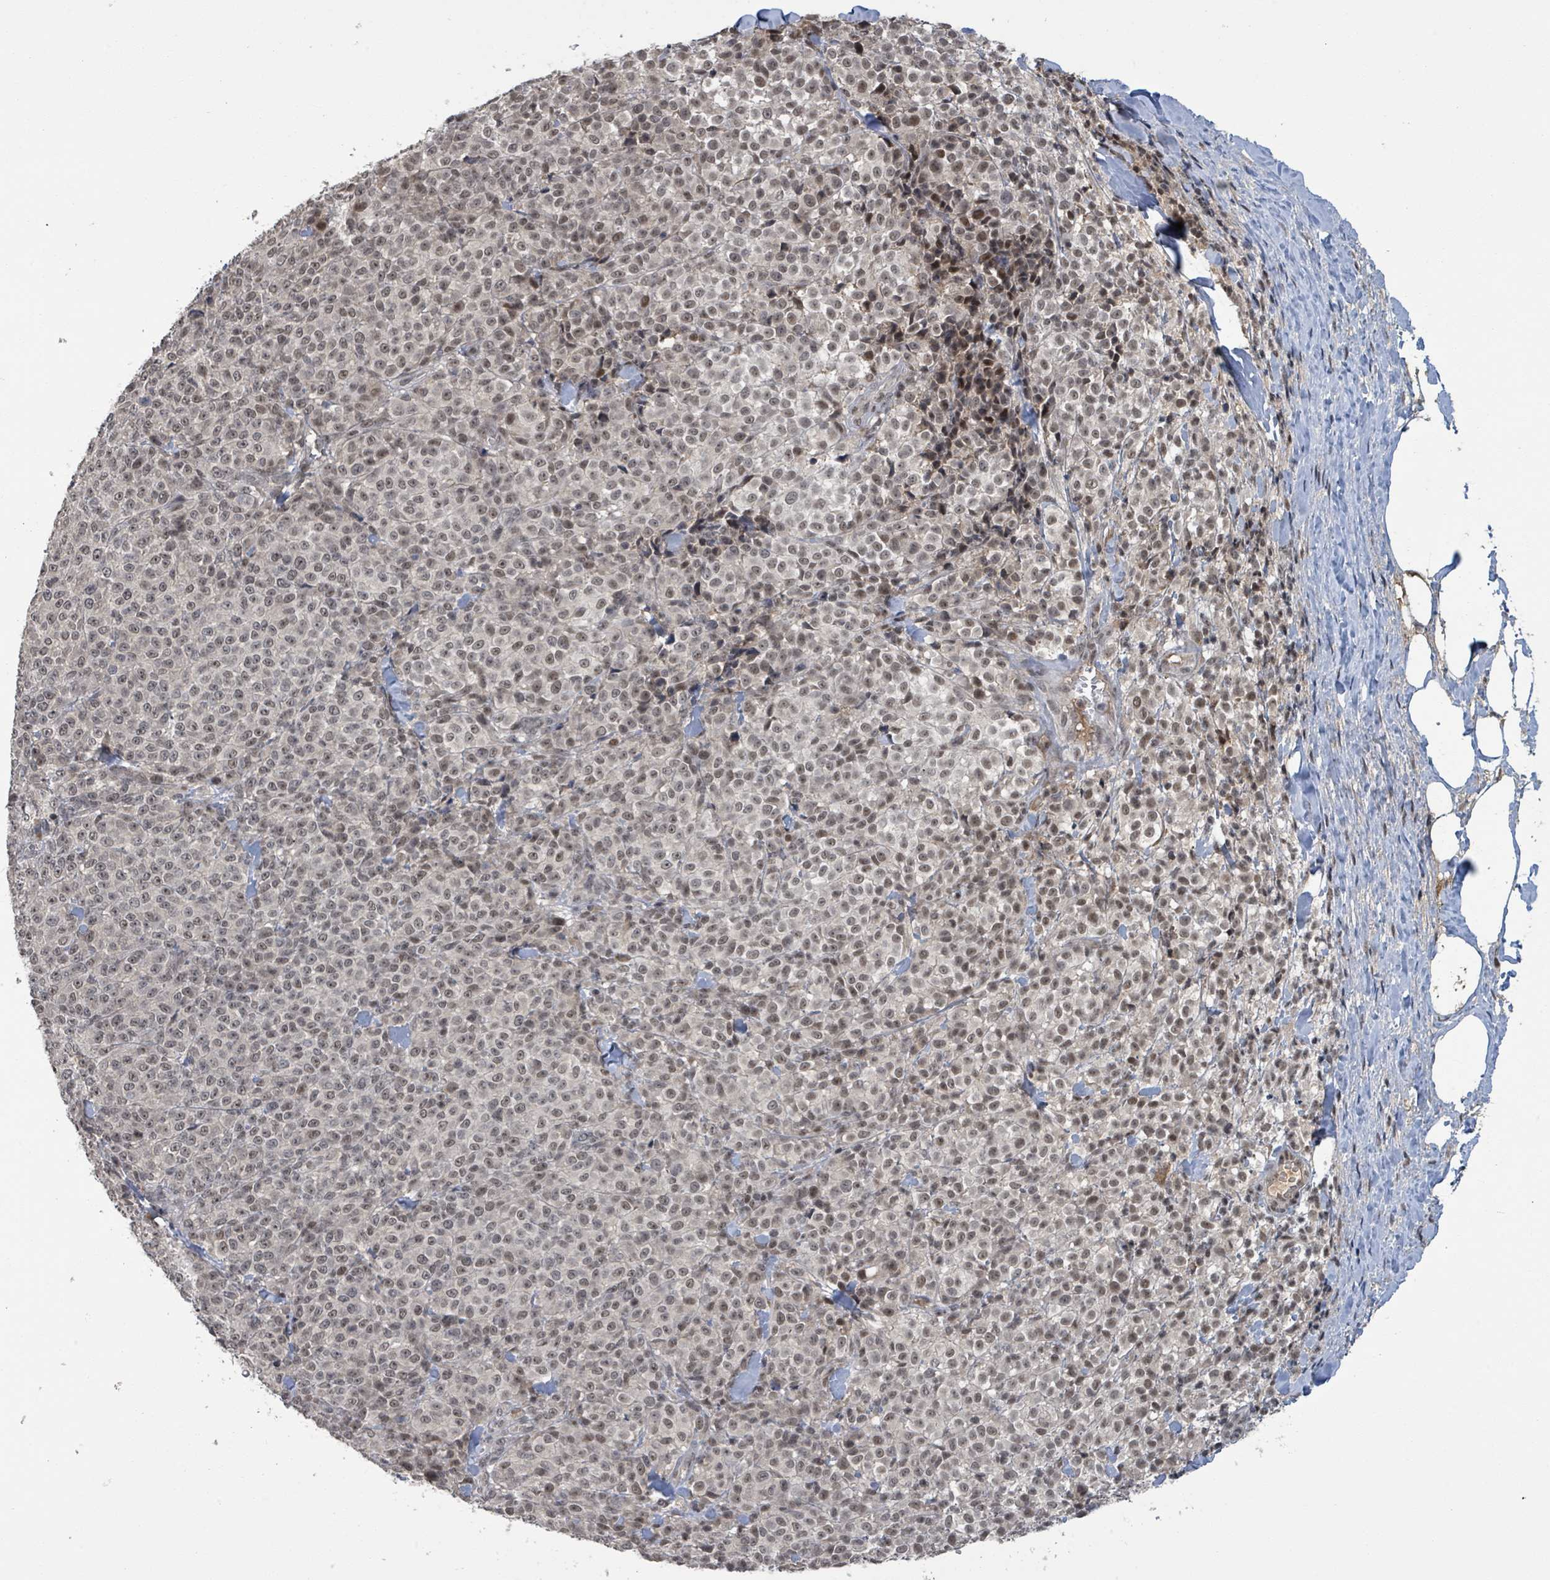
{"staining": {"intensity": "moderate", "quantity": "25%-75%", "location": "nuclear"}, "tissue": "melanoma", "cell_type": "Tumor cells", "image_type": "cancer", "snomed": [{"axis": "morphology", "description": "Normal tissue, NOS"}, {"axis": "morphology", "description": "Malignant melanoma, NOS"}, {"axis": "topography", "description": "Skin"}], "caption": "An immunohistochemistry histopathology image of neoplastic tissue is shown. Protein staining in brown labels moderate nuclear positivity in melanoma within tumor cells.", "gene": "ZBTB14", "patient": {"sex": "female", "age": 34}}